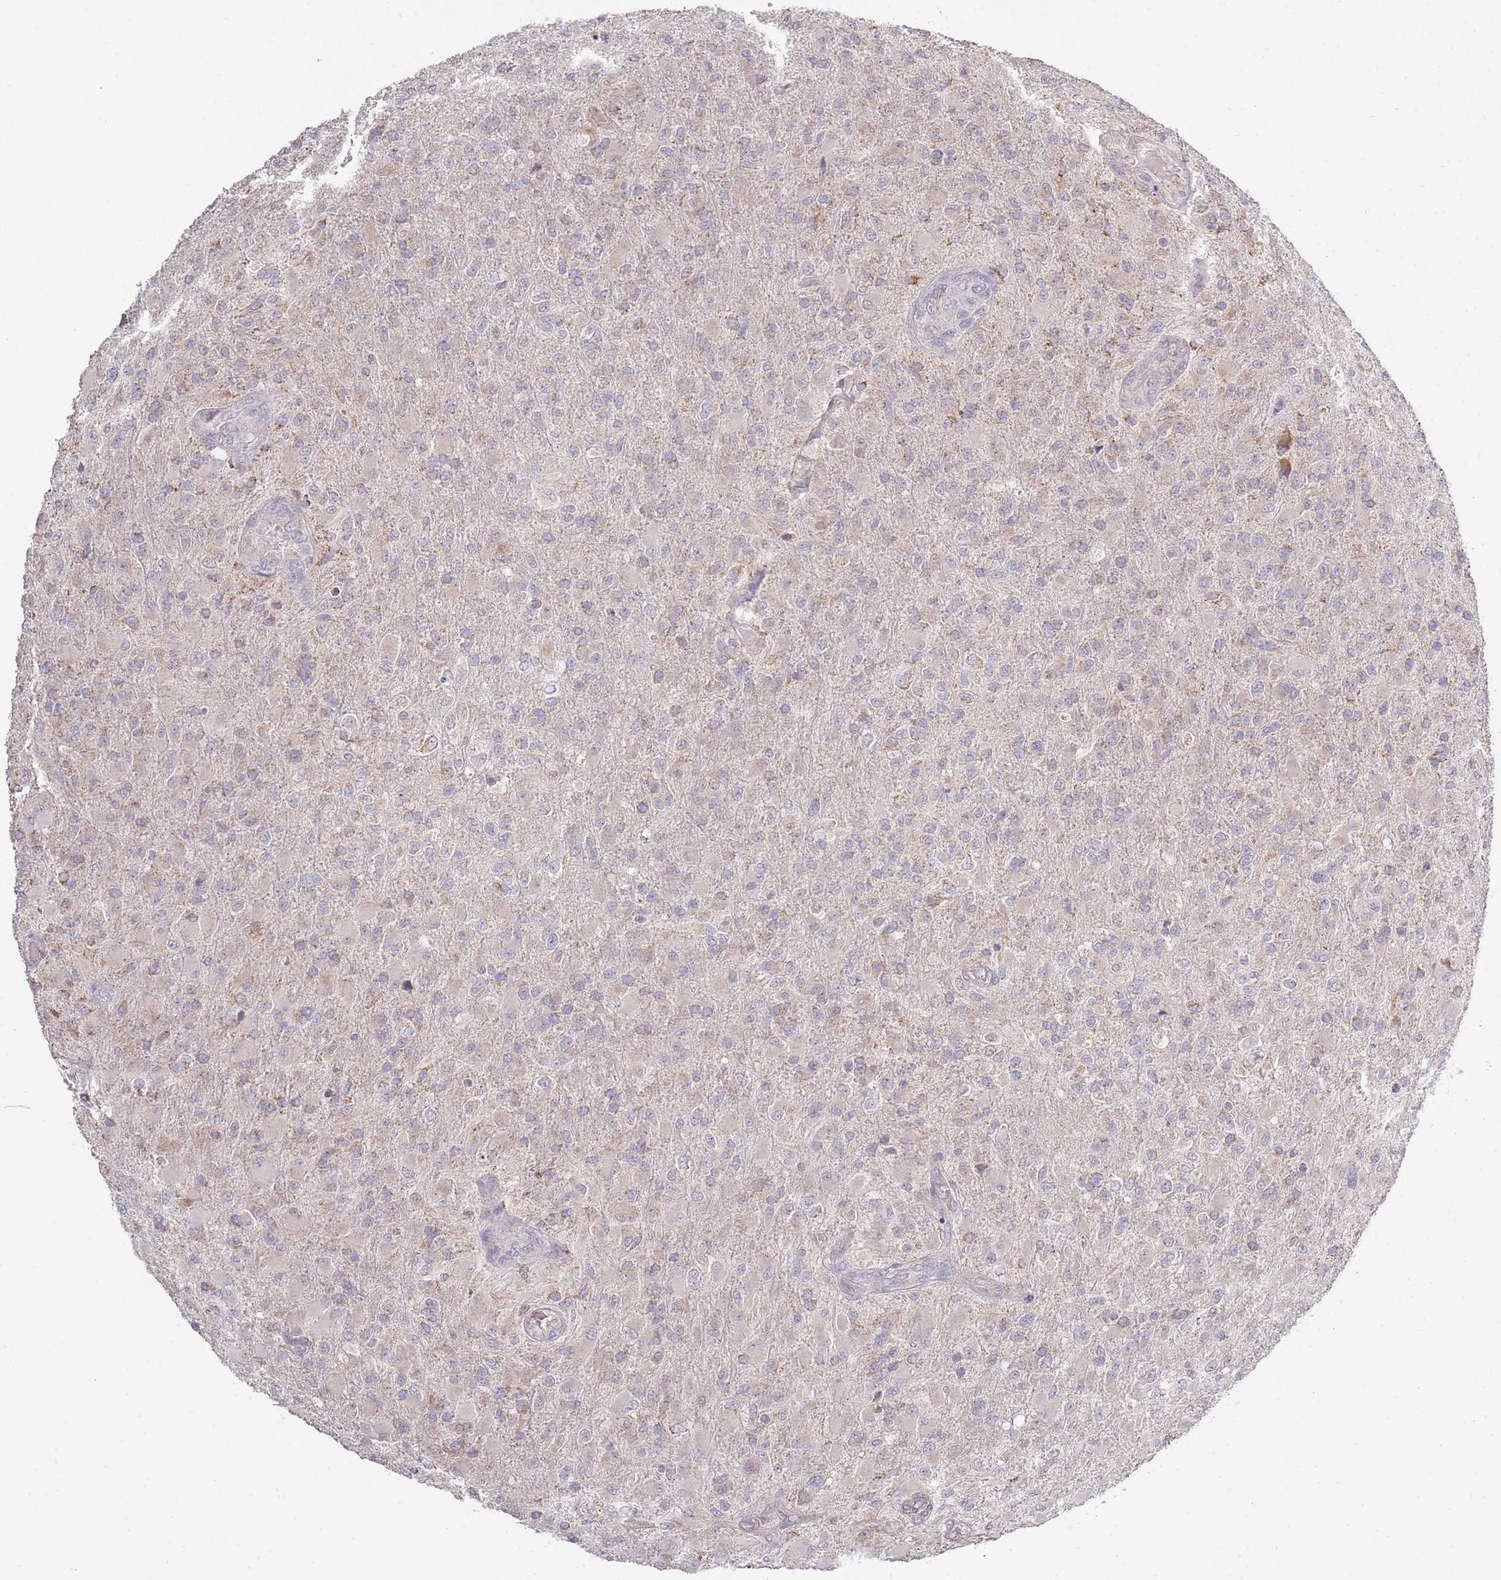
{"staining": {"intensity": "moderate", "quantity": "<25%", "location": "cytoplasmic/membranous"}, "tissue": "glioma", "cell_type": "Tumor cells", "image_type": "cancer", "snomed": [{"axis": "morphology", "description": "Glioma, malignant, Low grade"}, {"axis": "topography", "description": "Brain"}], "caption": "Protein expression analysis of malignant glioma (low-grade) exhibits moderate cytoplasmic/membranous staining in approximately <25% of tumor cells.", "gene": "IVD", "patient": {"sex": "male", "age": 65}}